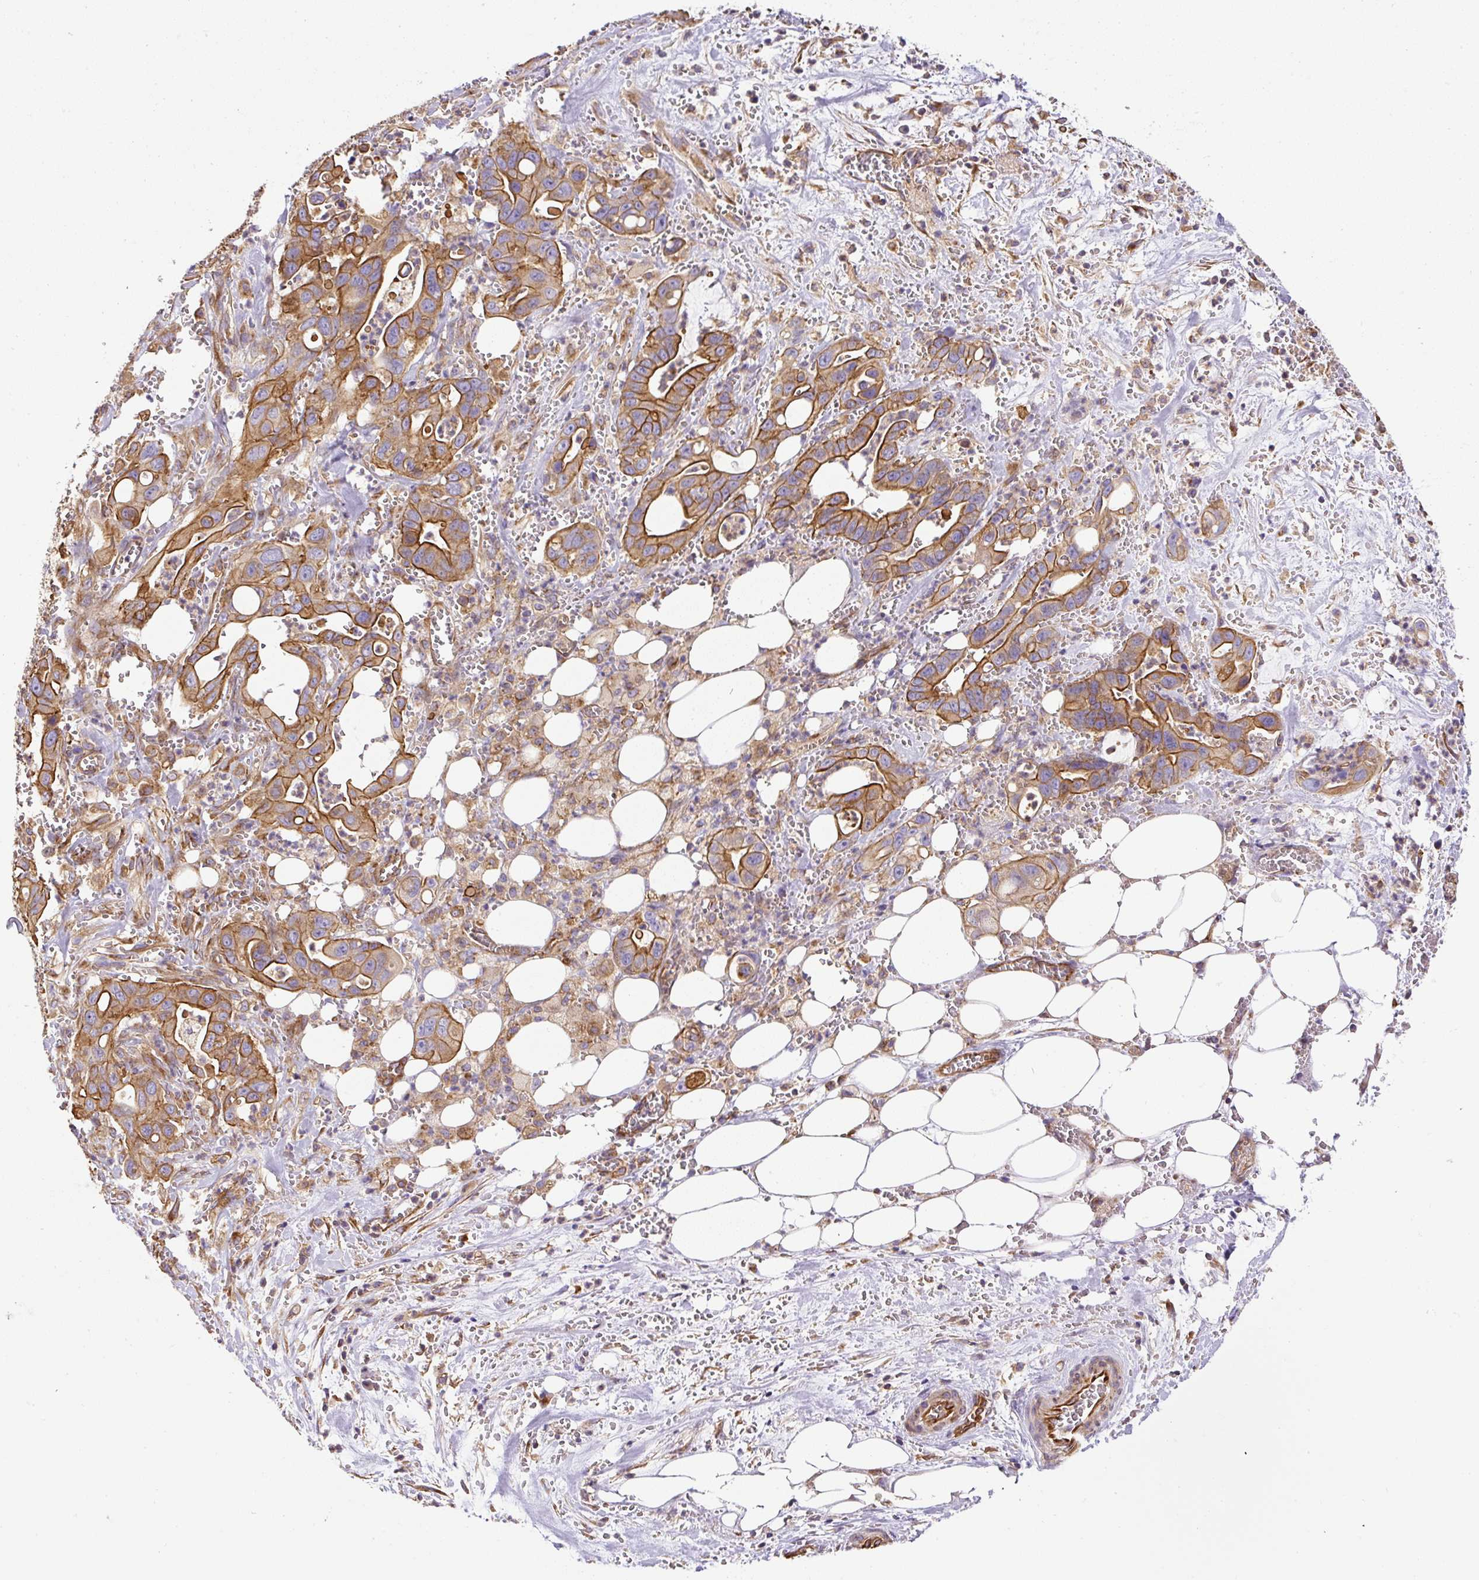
{"staining": {"intensity": "strong", "quantity": ">75%", "location": "cytoplasmic/membranous"}, "tissue": "pancreatic cancer", "cell_type": "Tumor cells", "image_type": "cancer", "snomed": [{"axis": "morphology", "description": "Adenocarcinoma, NOS"}, {"axis": "topography", "description": "Pancreas"}], "caption": "Pancreatic cancer stained with DAB immunohistochemistry shows high levels of strong cytoplasmic/membranous staining in about >75% of tumor cells. Nuclei are stained in blue.", "gene": "DCTN1", "patient": {"sex": "male", "age": 61}}